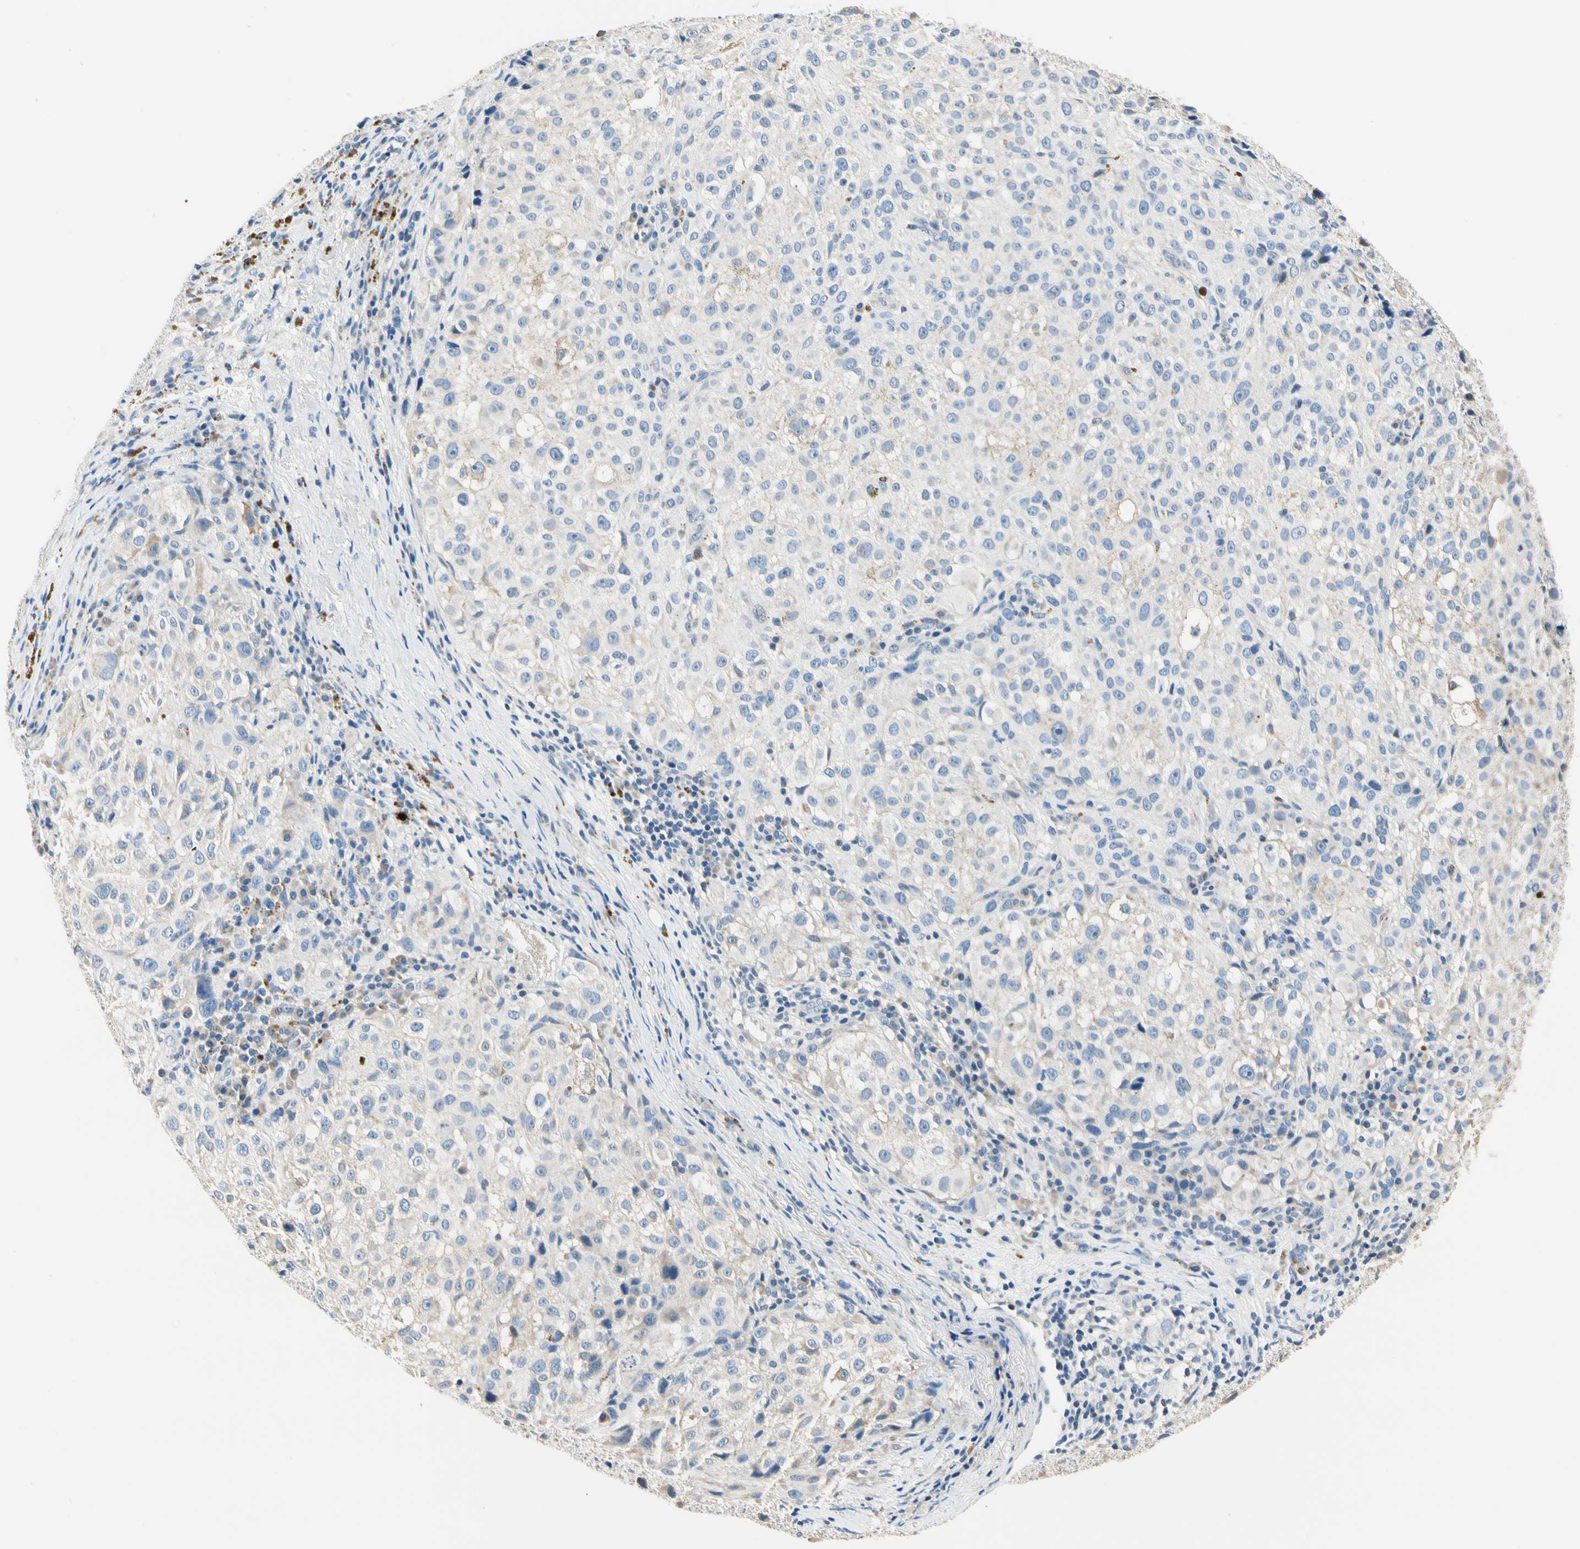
{"staining": {"intensity": "negative", "quantity": "none", "location": "none"}, "tissue": "melanoma", "cell_type": "Tumor cells", "image_type": "cancer", "snomed": [{"axis": "morphology", "description": "Necrosis, NOS"}, {"axis": "morphology", "description": "Malignant melanoma, NOS"}, {"axis": "topography", "description": "Skin"}], "caption": "The histopathology image shows no staining of tumor cells in melanoma. (Stains: DAB (3,3'-diaminobenzidine) IHC with hematoxylin counter stain, Microscopy: brightfield microscopy at high magnification).", "gene": "TGFBR3", "patient": {"sex": "female", "age": 87}}